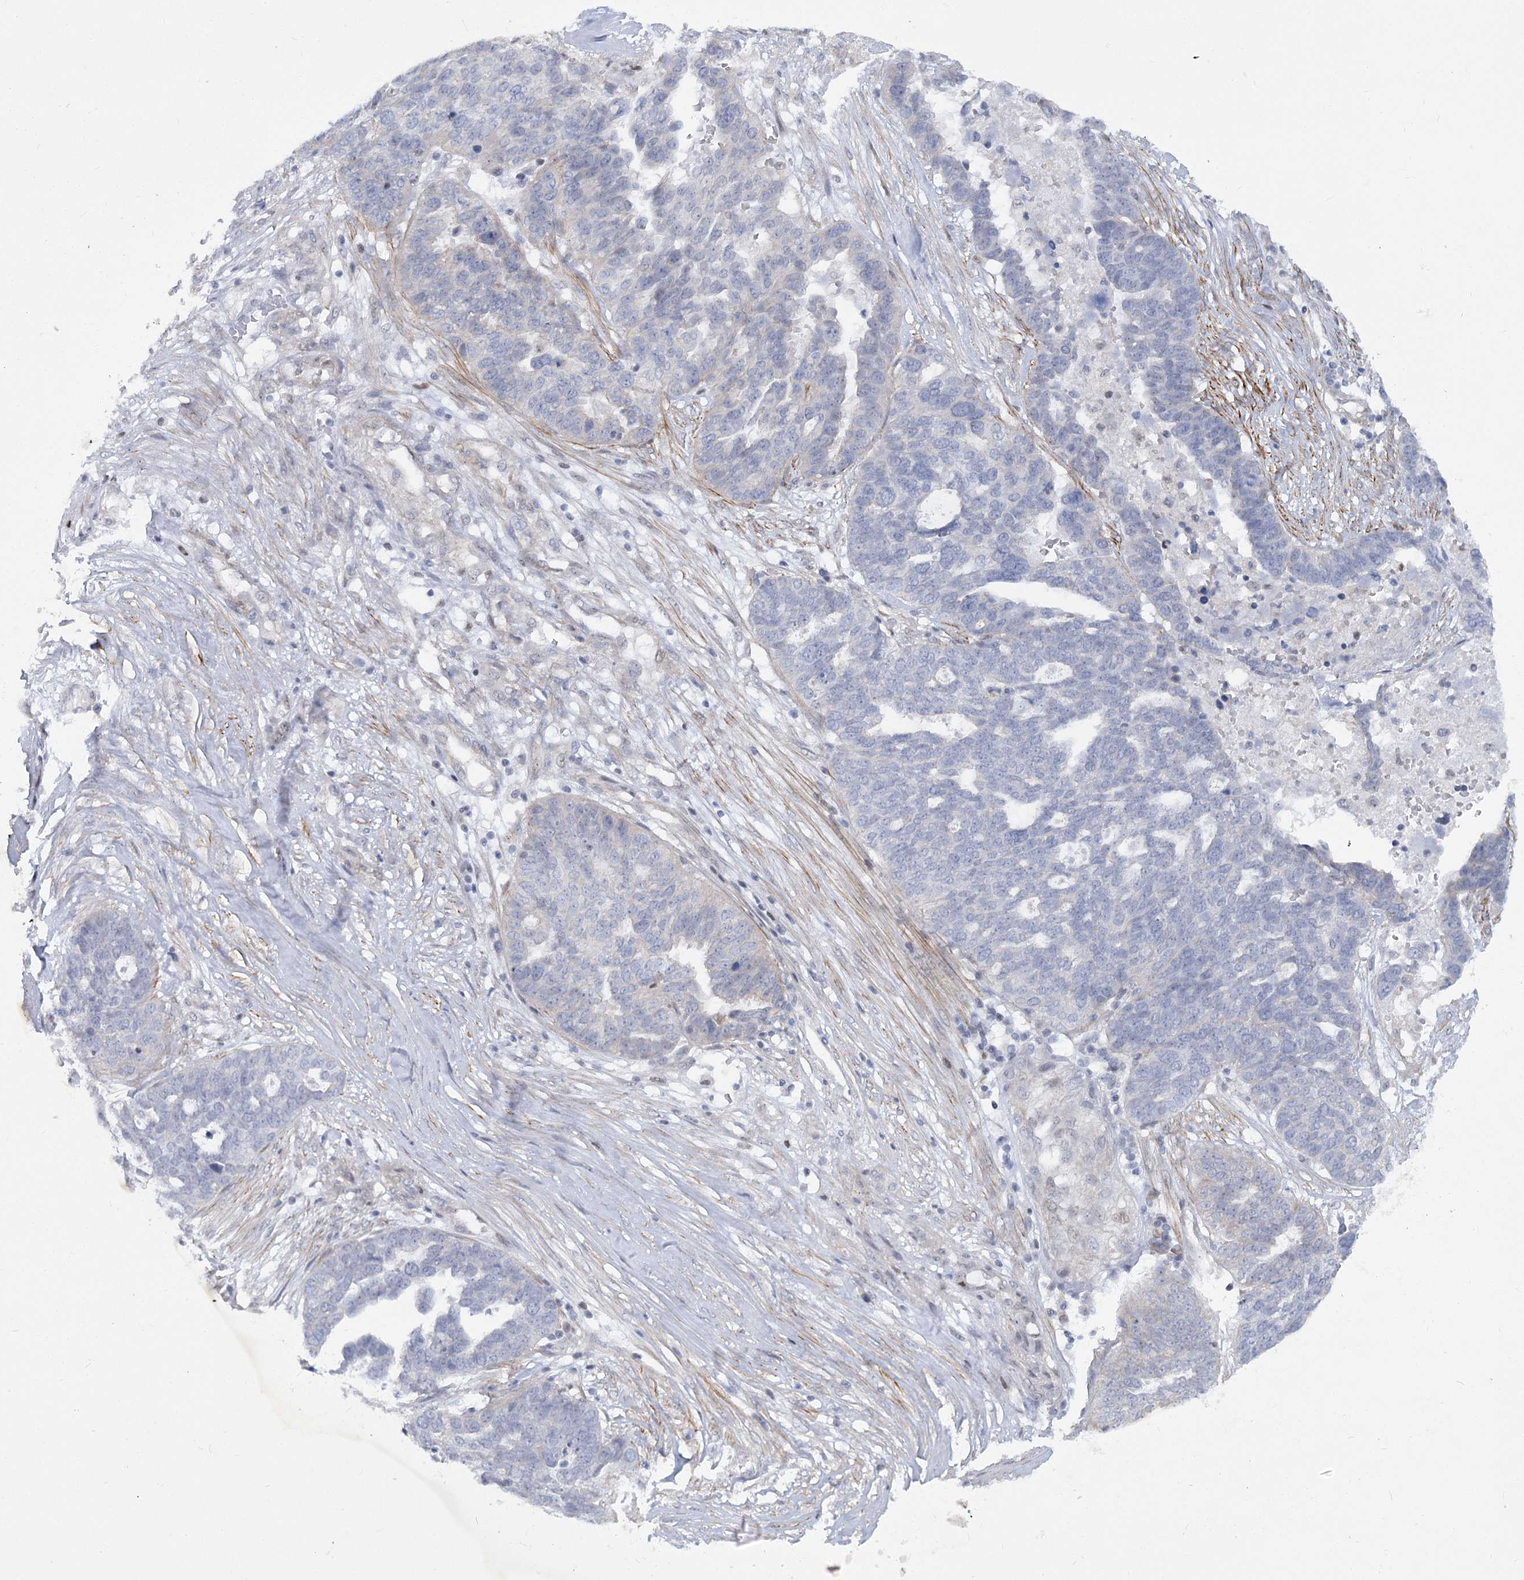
{"staining": {"intensity": "negative", "quantity": "none", "location": "none"}, "tissue": "ovarian cancer", "cell_type": "Tumor cells", "image_type": "cancer", "snomed": [{"axis": "morphology", "description": "Cystadenocarcinoma, serous, NOS"}, {"axis": "topography", "description": "Ovary"}], "caption": "Immunohistochemistry (IHC) of ovarian cancer (serous cystadenocarcinoma) demonstrates no positivity in tumor cells.", "gene": "ARSI", "patient": {"sex": "female", "age": 59}}